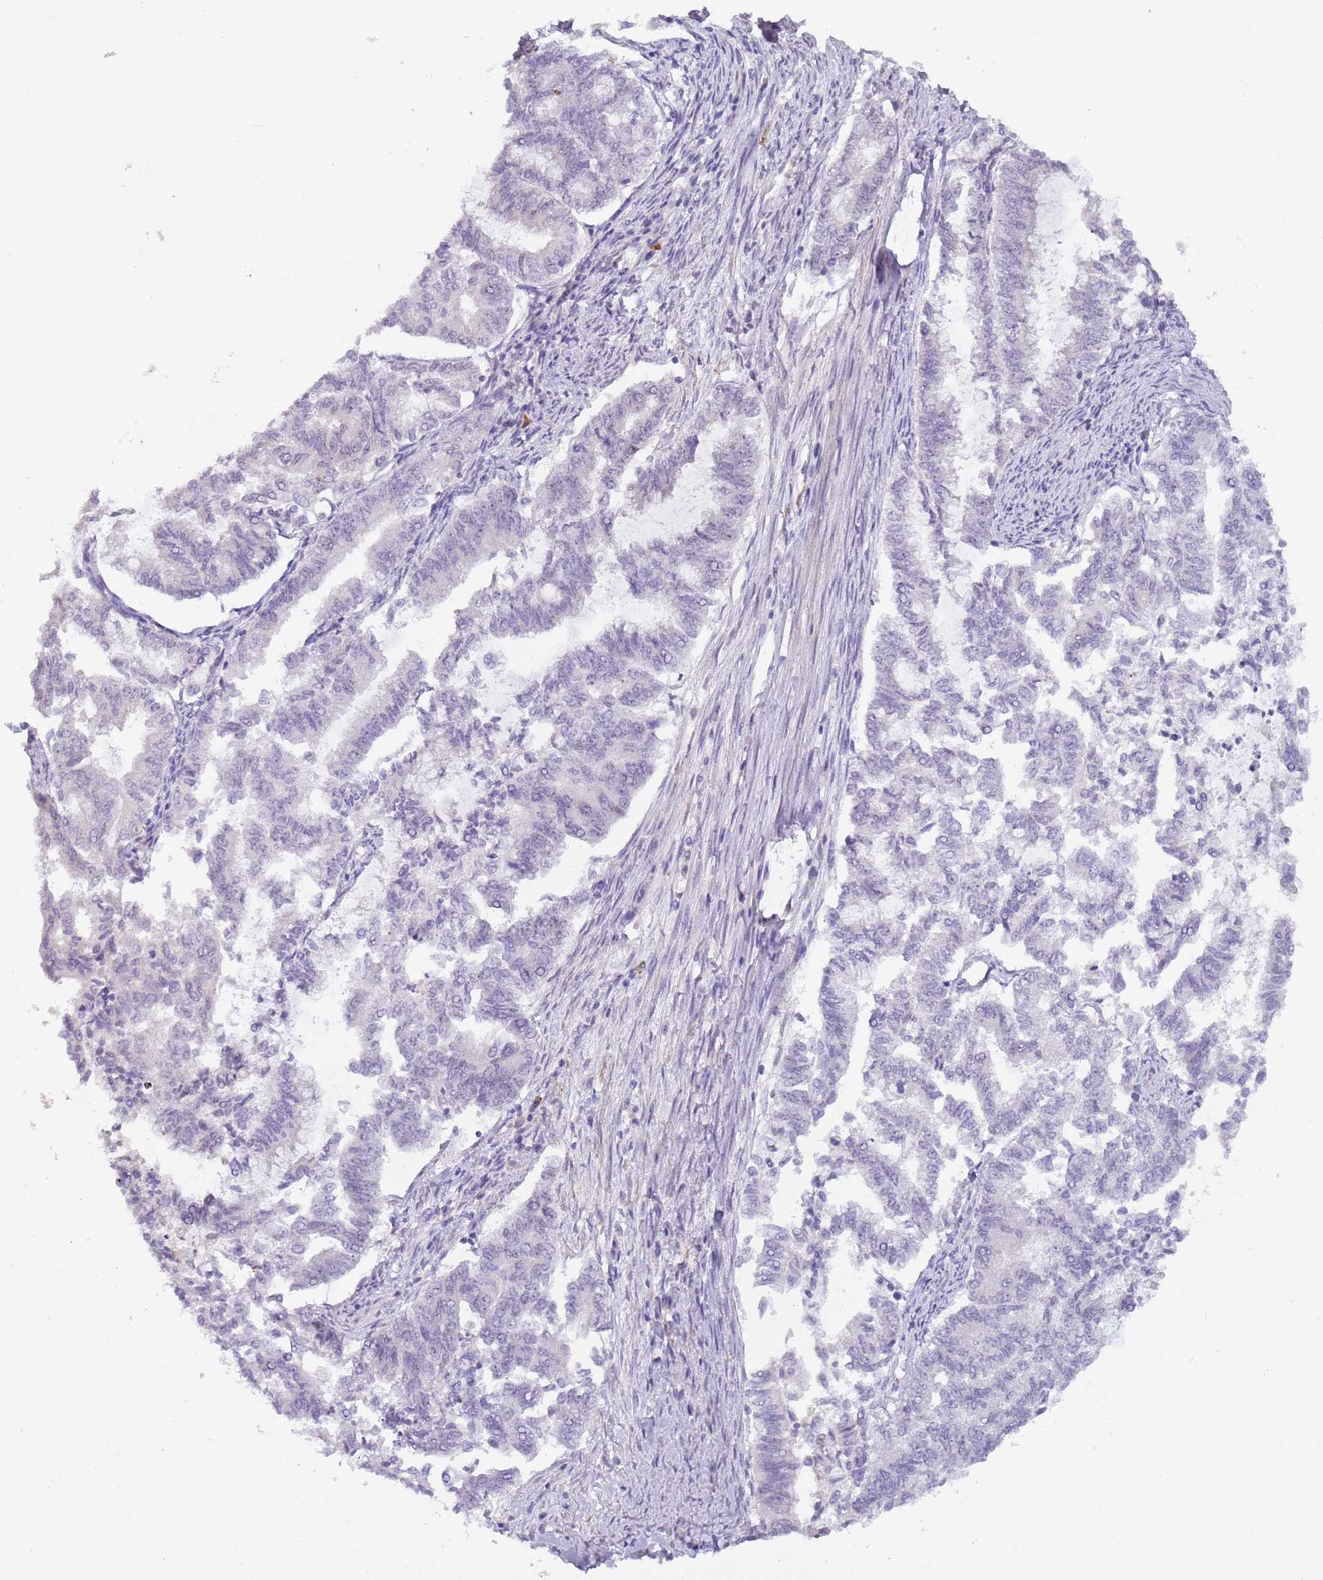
{"staining": {"intensity": "negative", "quantity": "none", "location": "none"}, "tissue": "endometrial cancer", "cell_type": "Tumor cells", "image_type": "cancer", "snomed": [{"axis": "morphology", "description": "Adenocarcinoma, NOS"}, {"axis": "topography", "description": "Endometrium"}], "caption": "Tumor cells are negative for protein expression in human endometrial cancer (adenocarcinoma).", "gene": "UCMA", "patient": {"sex": "female", "age": 79}}